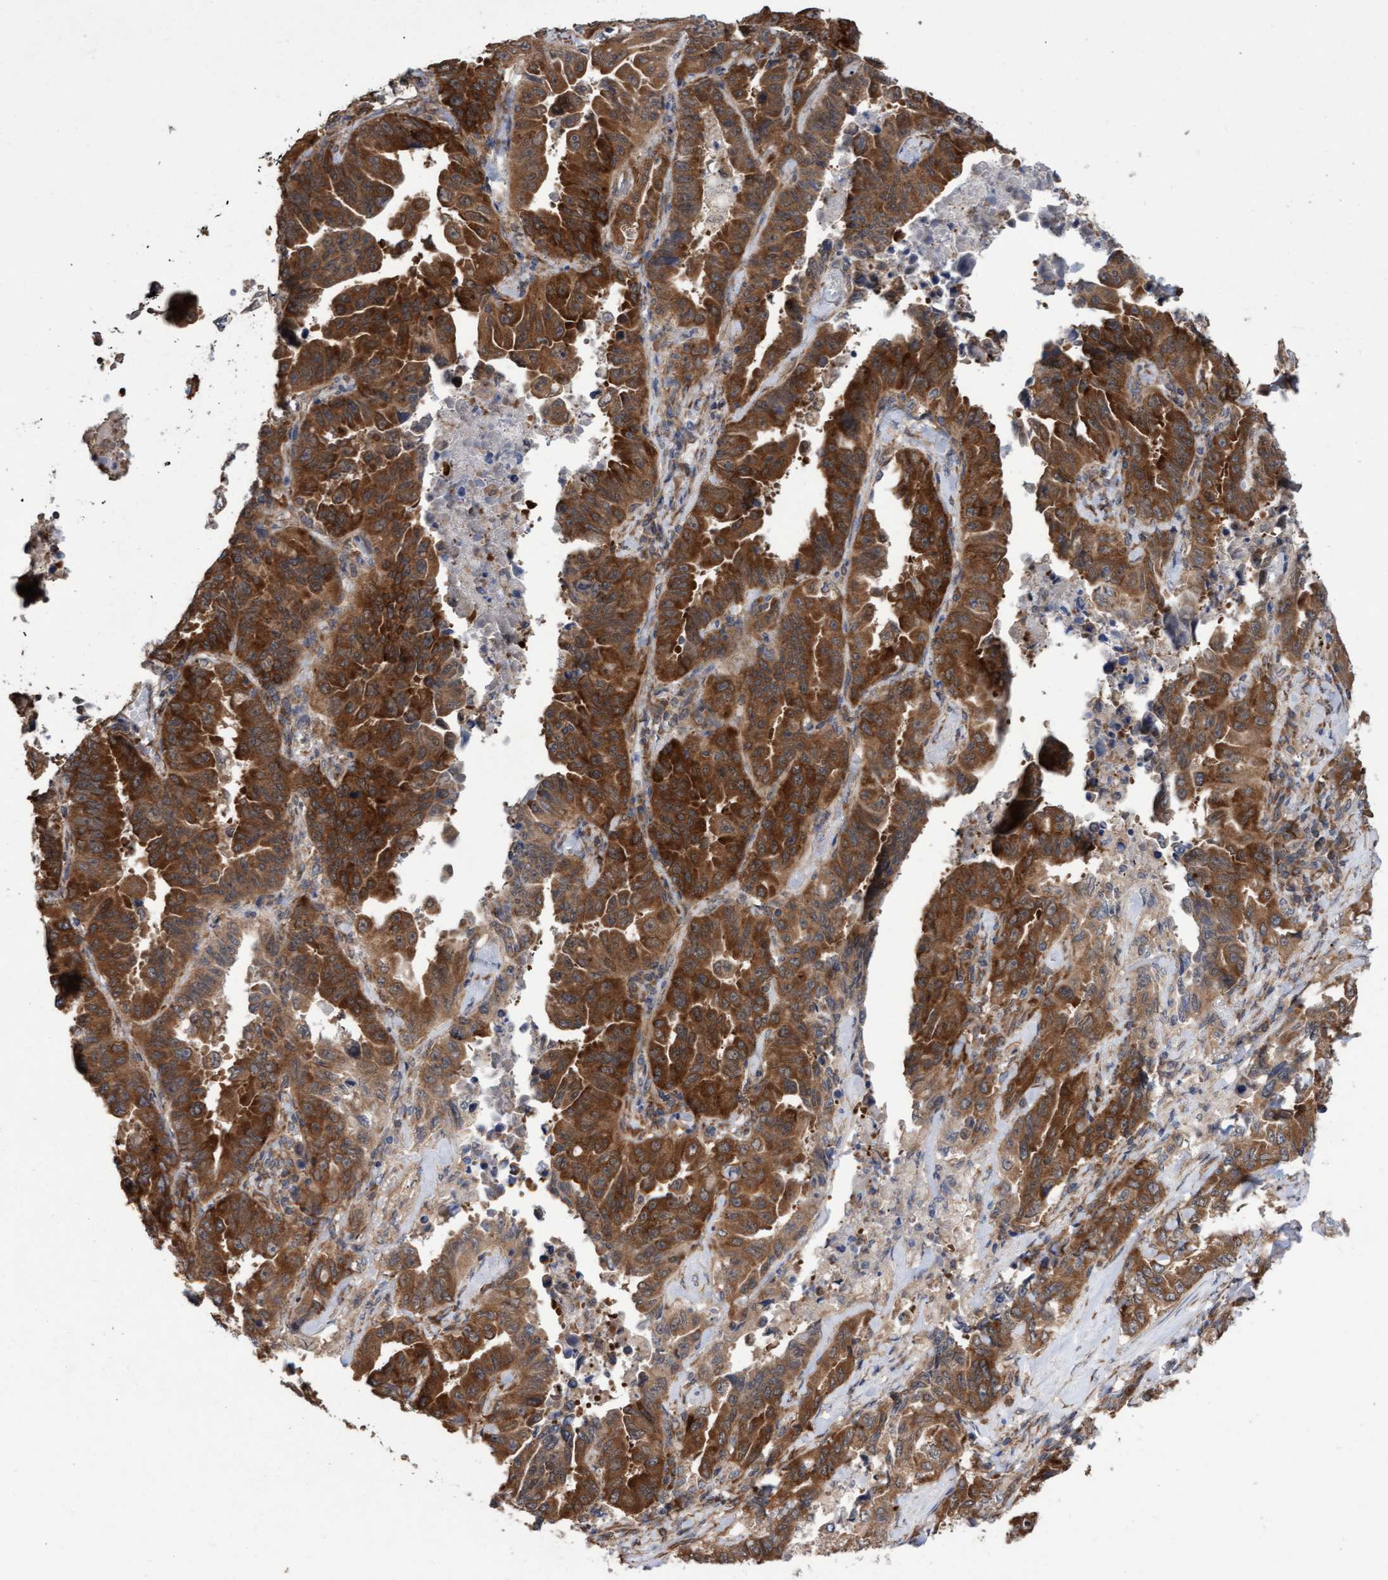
{"staining": {"intensity": "strong", "quantity": ">75%", "location": "cytoplasmic/membranous"}, "tissue": "lung cancer", "cell_type": "Tumor cells", "image_type": "cancer", "snomed": [{"axis": "morphology", "description": "Adenocarcinoma, NOS"}, {"axis": "topography", "description": "Lung"}], "caption": "Human adenocarcinoma (lung) stained with a brown dye exhibits strong cytoplasmic/membranous positive expression in approximately >75% of tumor cells.", "gene": "ABCF2", "patient": {"sex": "female", "age": 51}}